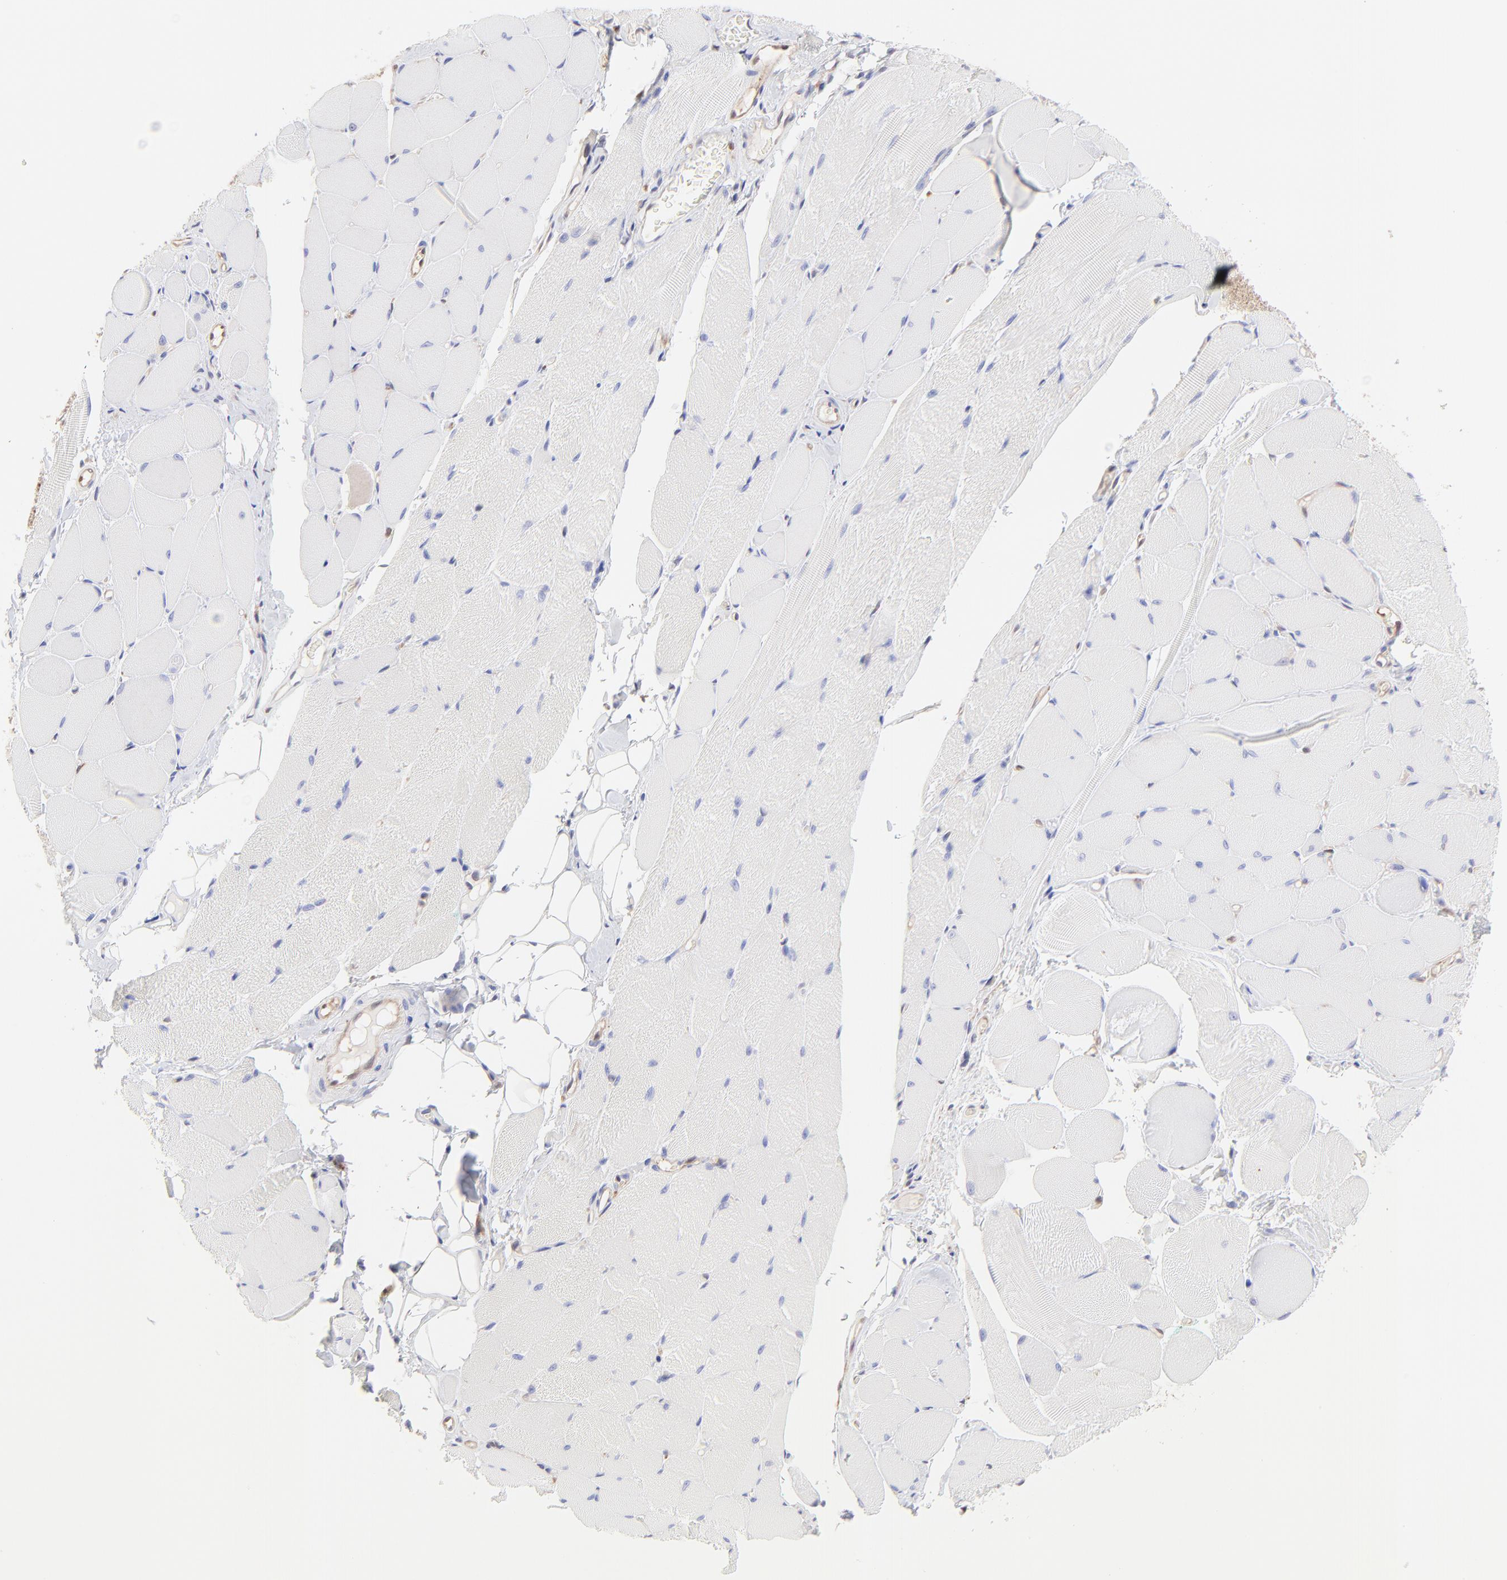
{"staining": {"intensity": "negative", "quantity": "none", "location": "none"}, "tissue": "skeletal muscle", "cell_type": "Myocytes", "image_type": "normal", "snomed": [{"axis": "morphology", "description": "Normal tissue, NOS"}, {"axis": "topography", "description": "Skeletal muscle"}, {"axis": "topography", "description": "Peripheral nerve tissue"}], "caption": "Immunohistochemistry (IHC) of unremarkable skeletal muscle displays no positivity in myocytes.", "gene": "HYAL1", "patient": {"sex": "female", "age": 84}}